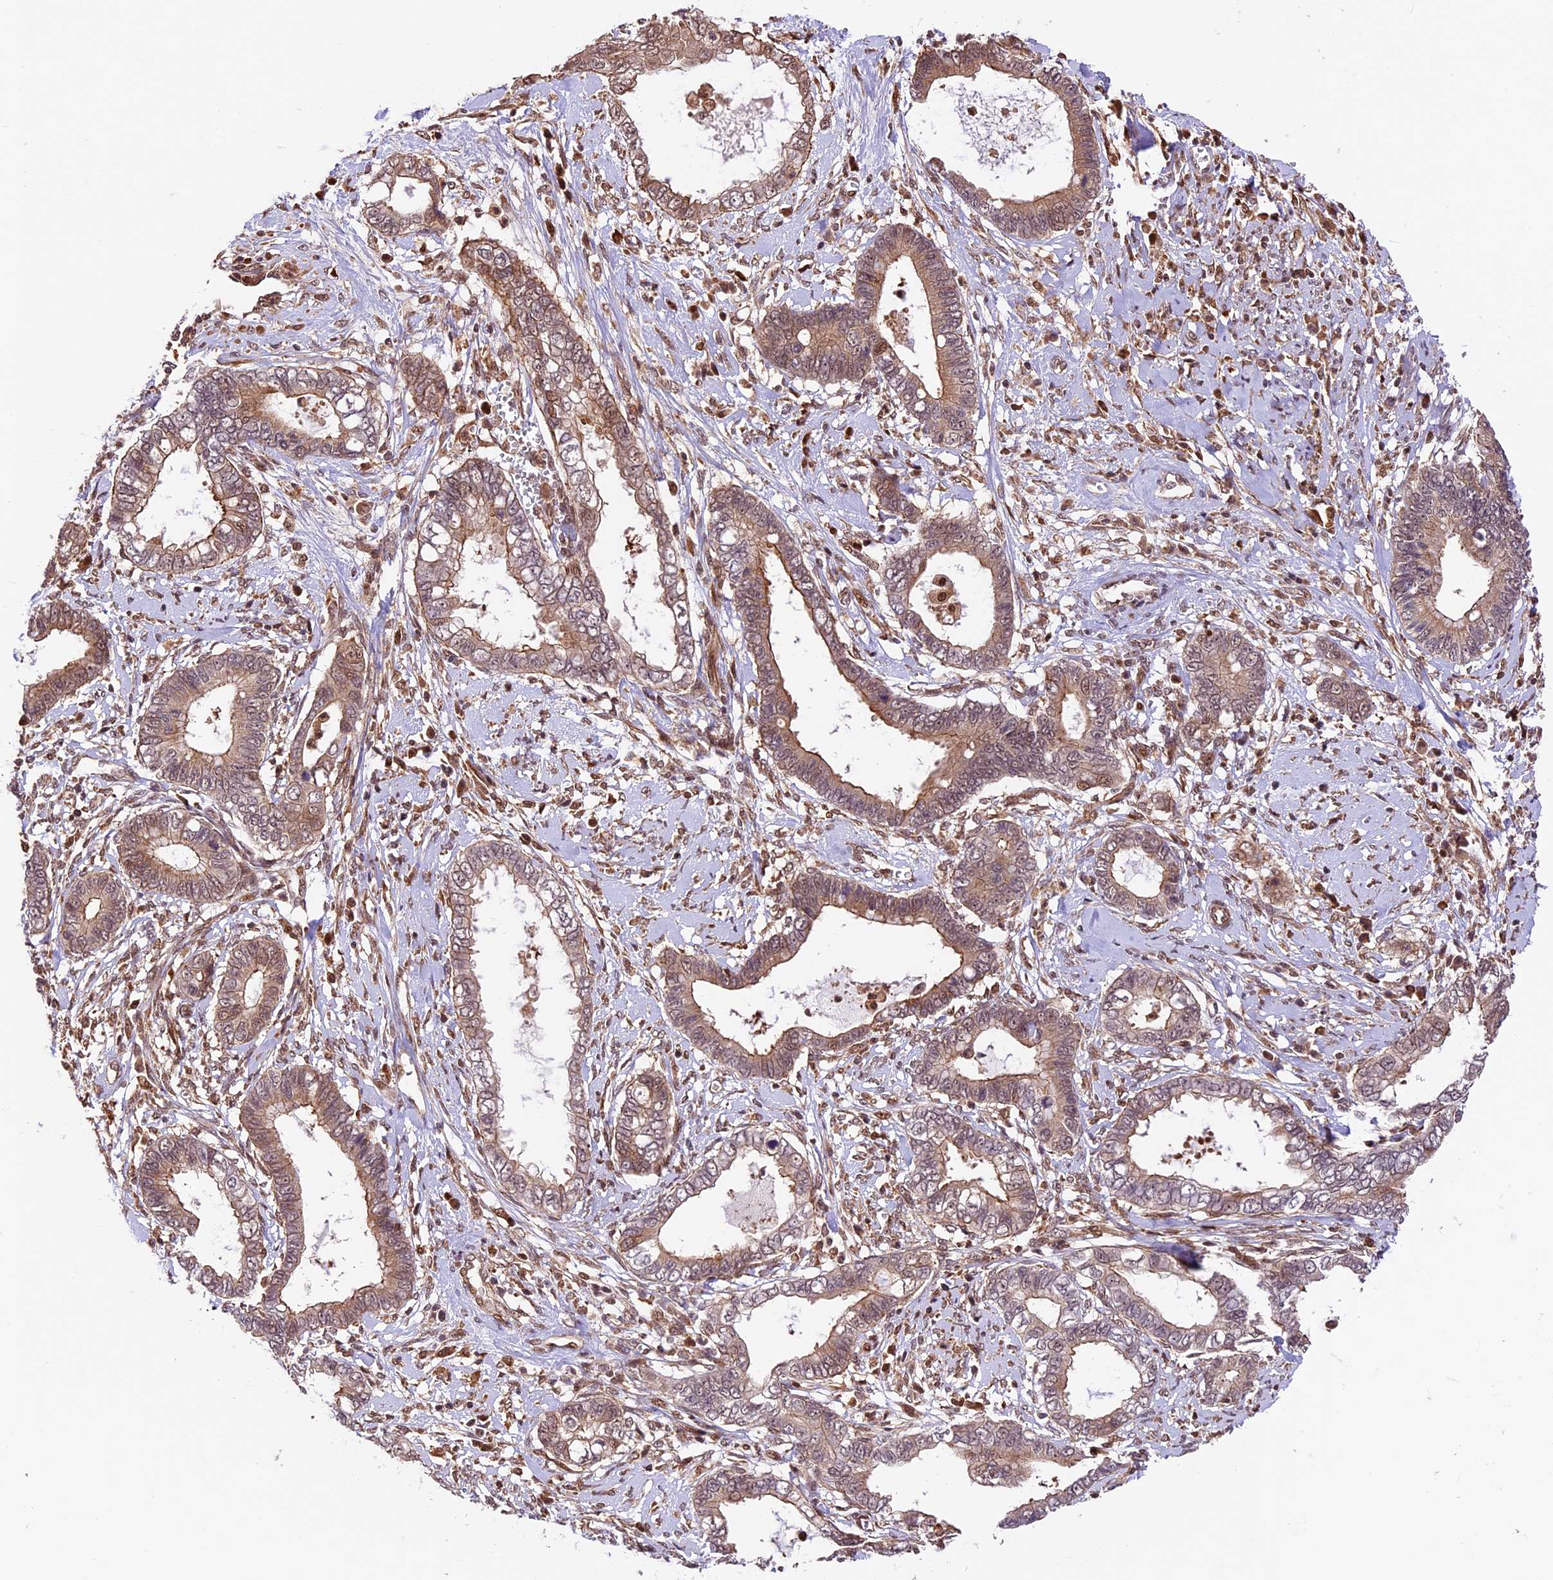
{"staining": {"intensity": "moderate", "quantity": "25%-75%", "location": "cytoplasmic/membranous,nuclear"}, "tissue": "cervical cancer", "cell_type": "Tumor cells", "image_type": "cancer", "snomed": [{"axis": "morphology", "description": "Adenocarcinoma, NOS"}, {"axis": "topography", "description": "Cervix"}], "caption": "Cervical cancer tissue displays moderate cytoplasmic/membranous and nuclear positivity in about 25%-75% of tumor cells, visualized by immunohistochemistry. Nuclei are stained in blue.", "gene": "DHX38", "patient": {"sex": "female", "age": 44}}